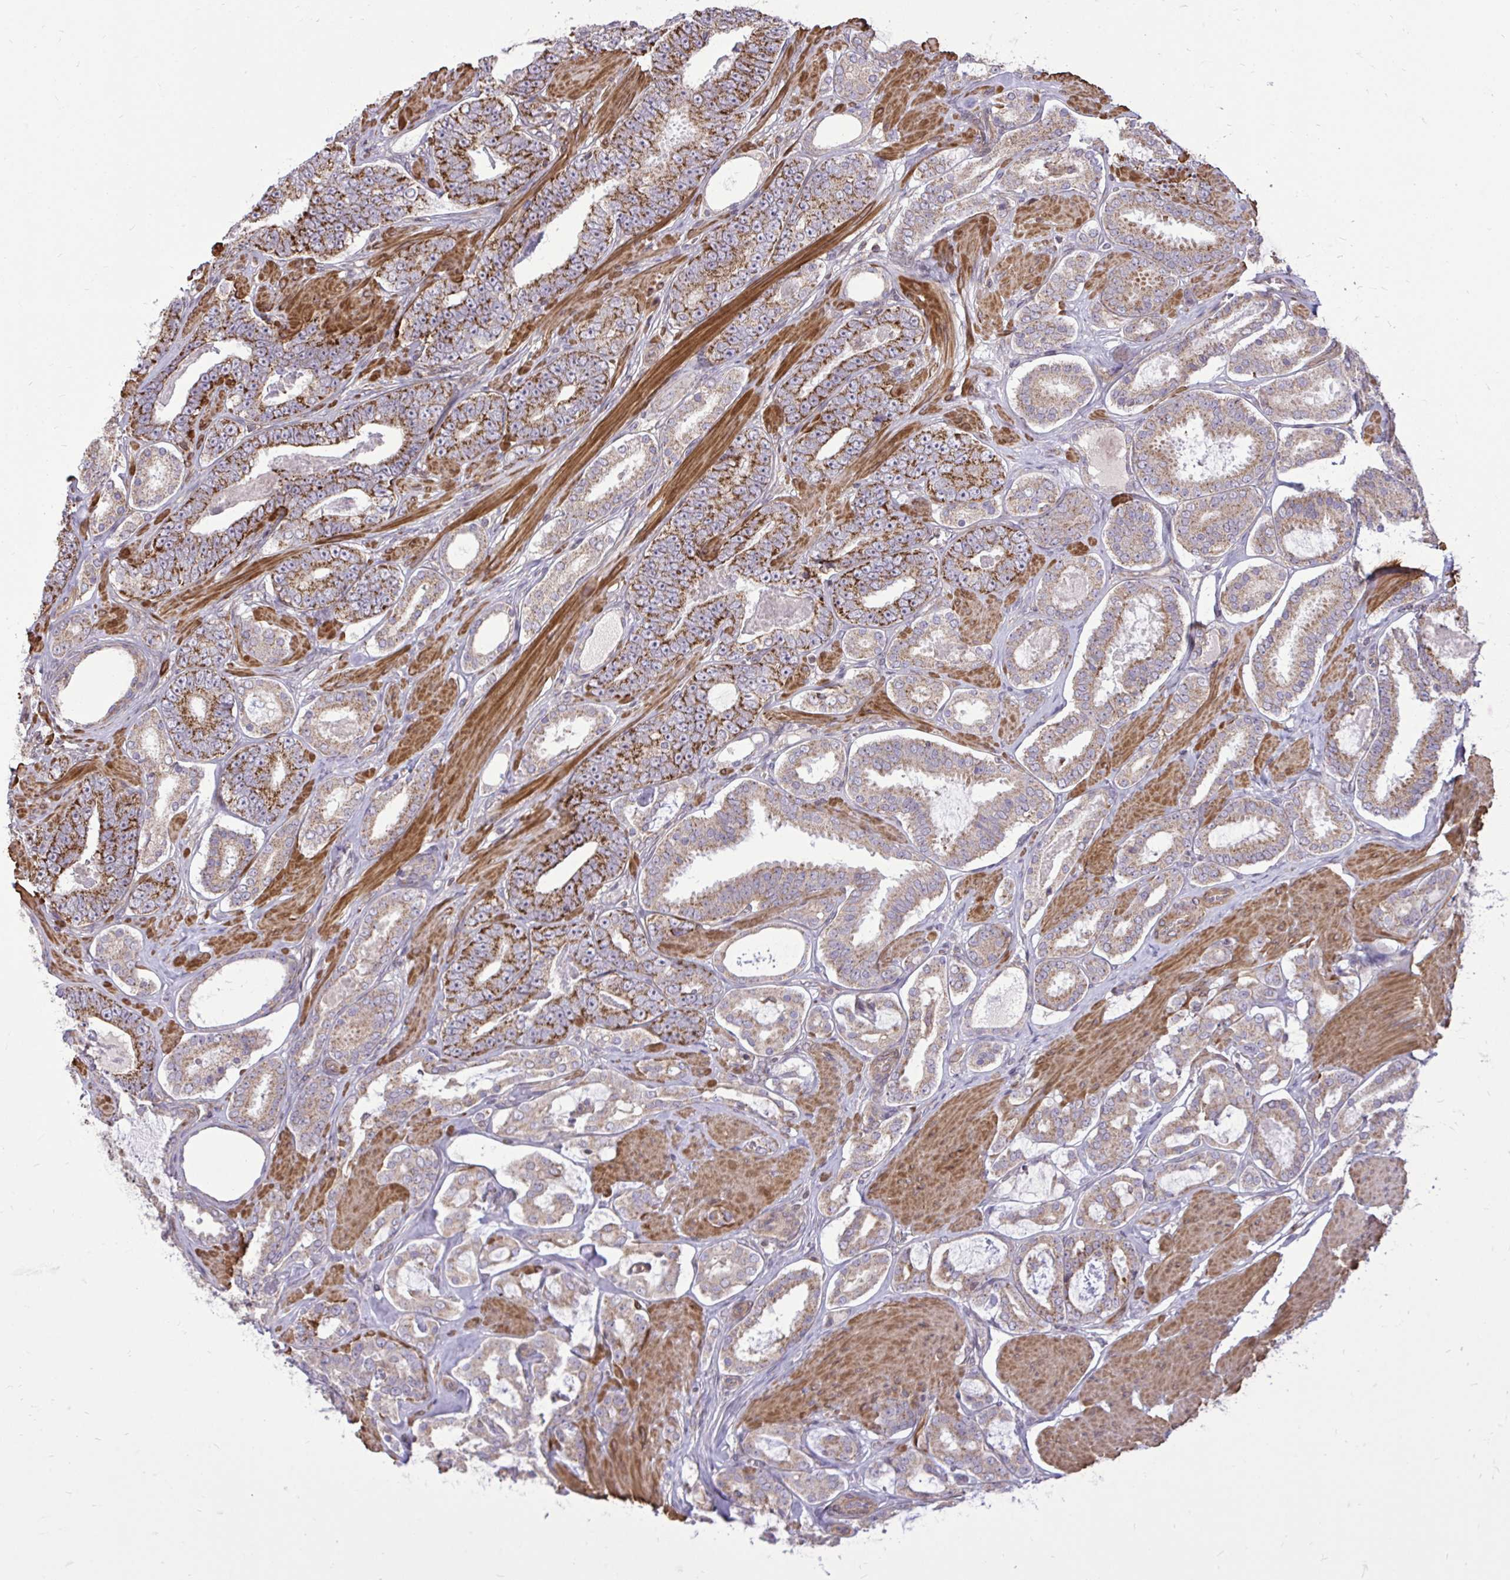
{"staining": {"intensity": "moderate", "quantity": ">75%", "location": "cytoplasmic/membranous"}, "tissue": "prostate cancer", "cell_type": "Tumor cells", "image_type": "cancer", "snomed": [{"axis": "morphology", "description": "Adenocarcinoma, High grade"}, {"axis": "topography", "description": "Prostate"}], "caption": "The photomicrograph reveals immunohistochemical staining of adenocarcinoma (high-grade) (prostate). There is moderate cytoplasmic/membranous positivity is appreciated in about >75% of tumor cells.", "gene": "SLC7A5", "patient": {"sex": "male", "age": 63}}